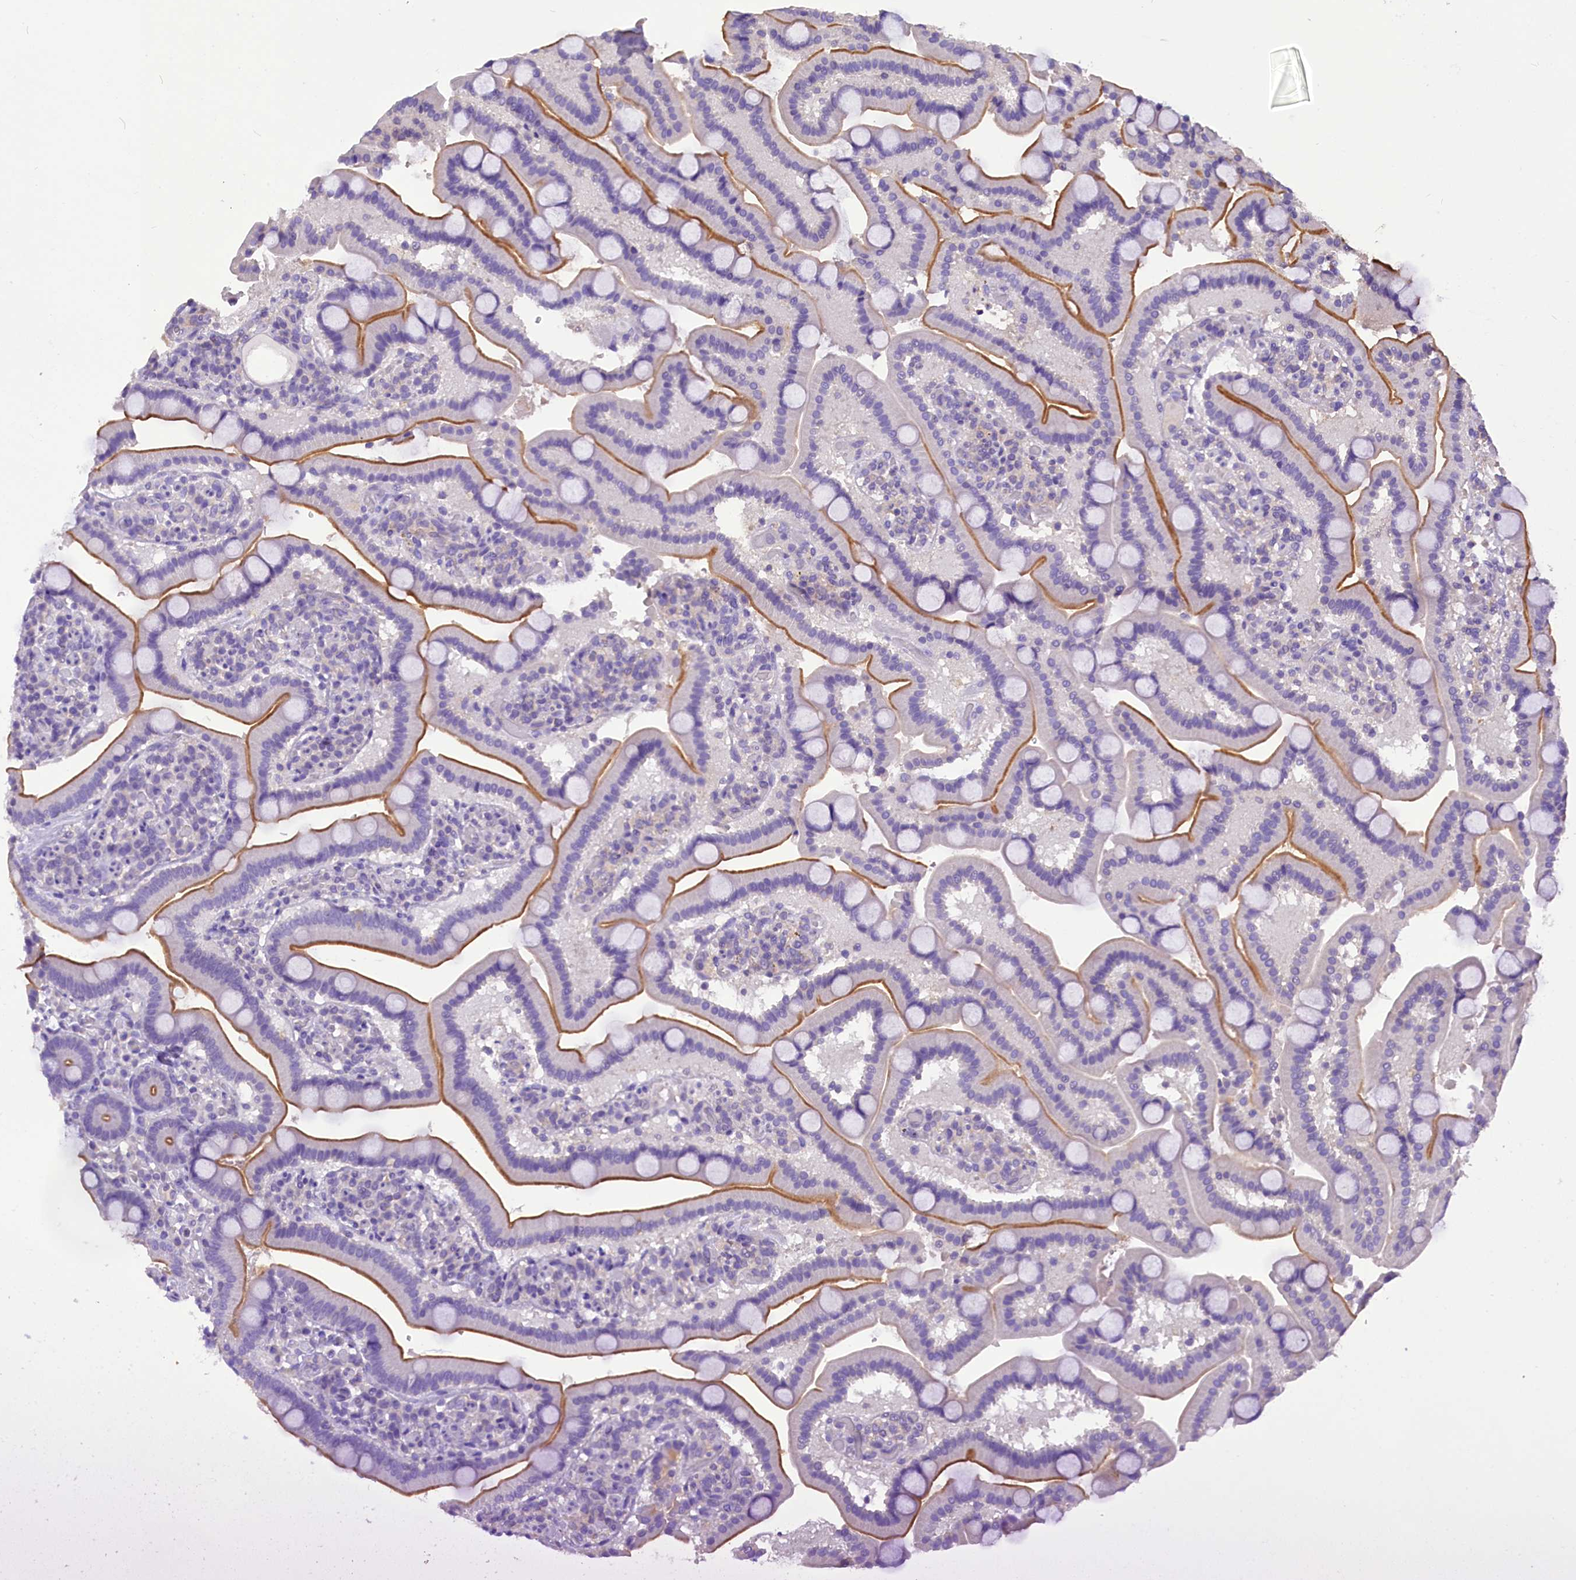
{"staining": {"intensity": "strong", "quantity": "25%-75%", "location": "cytoplasmic/membranous"}, "tissue": "duodenum", "cell_type": "Glandular cells", "image_type": "normal", "snomed": [{"axis": "morphology", "description": "Normal tissue, NOS"}, {"axis": "topography", "description": "Duodenum"}], "caption": "This micrograph reveals immunohistochemistry staining of benign duodenum, with high strong cytoplasmic/membranous expression in approximately 25%-75% of glandular cells.", "gene": "AP3B2", "patient": {"sex": "male", "age": 55}}